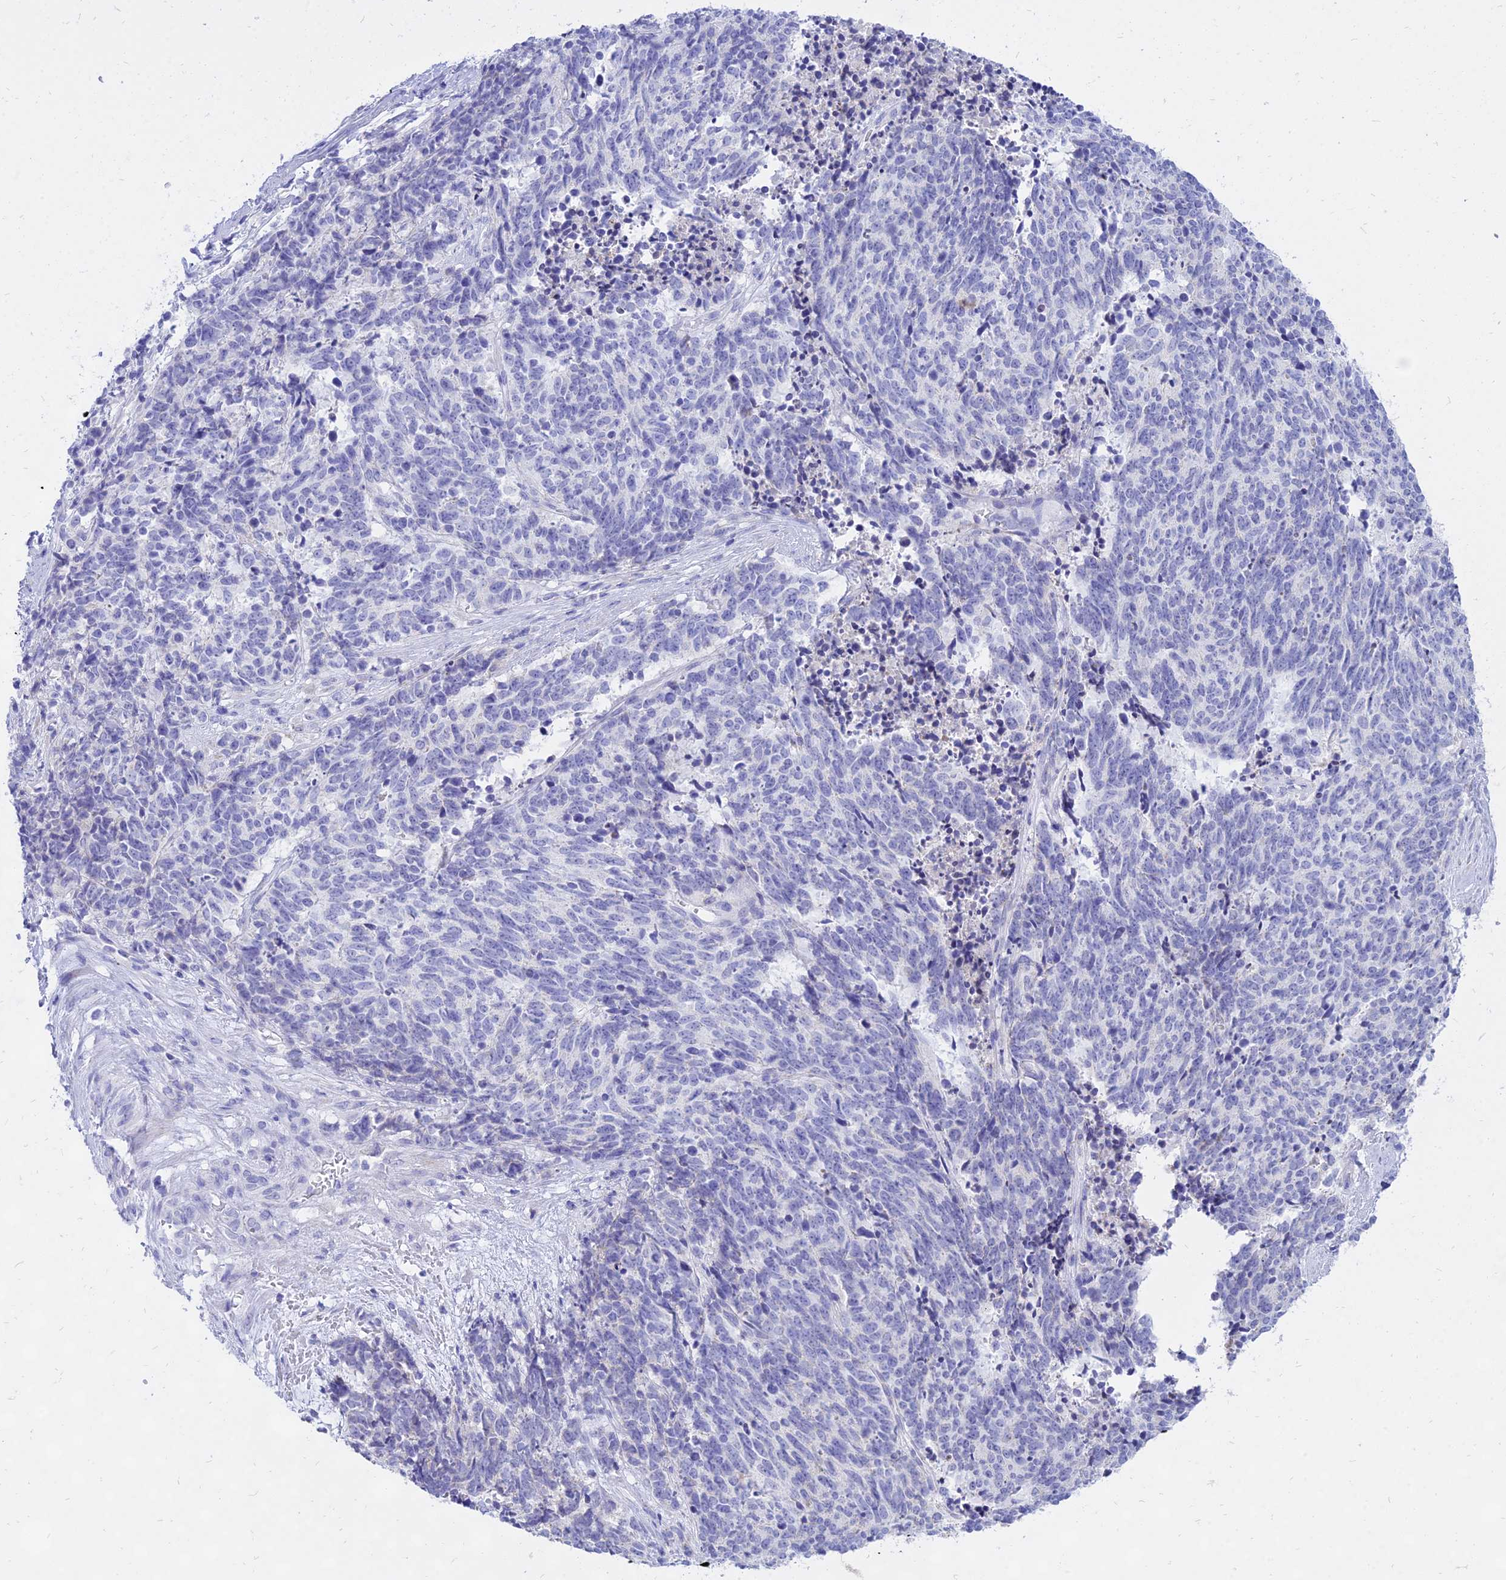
{"staining": {"intensity": "negative", "quantity": "none", "location": "none"}, "tissue": "cervical cancer", "cell_type": "Tumor cells", "image_type": "cancer", "snomed": [{"axis": "morphology", "description": "Squamous cell carcinoma, NOS"}, {"axis": "topography", "description": "Cervix"}], "caption": "DAB (3,3'-diaminobenzidine) immunohistochemical staining of squamous cell carcinoma (cervical) displays no significant staining in tumor cells.", "gene": "PKN3", "patient": {"sex": "female", "age": 29}}